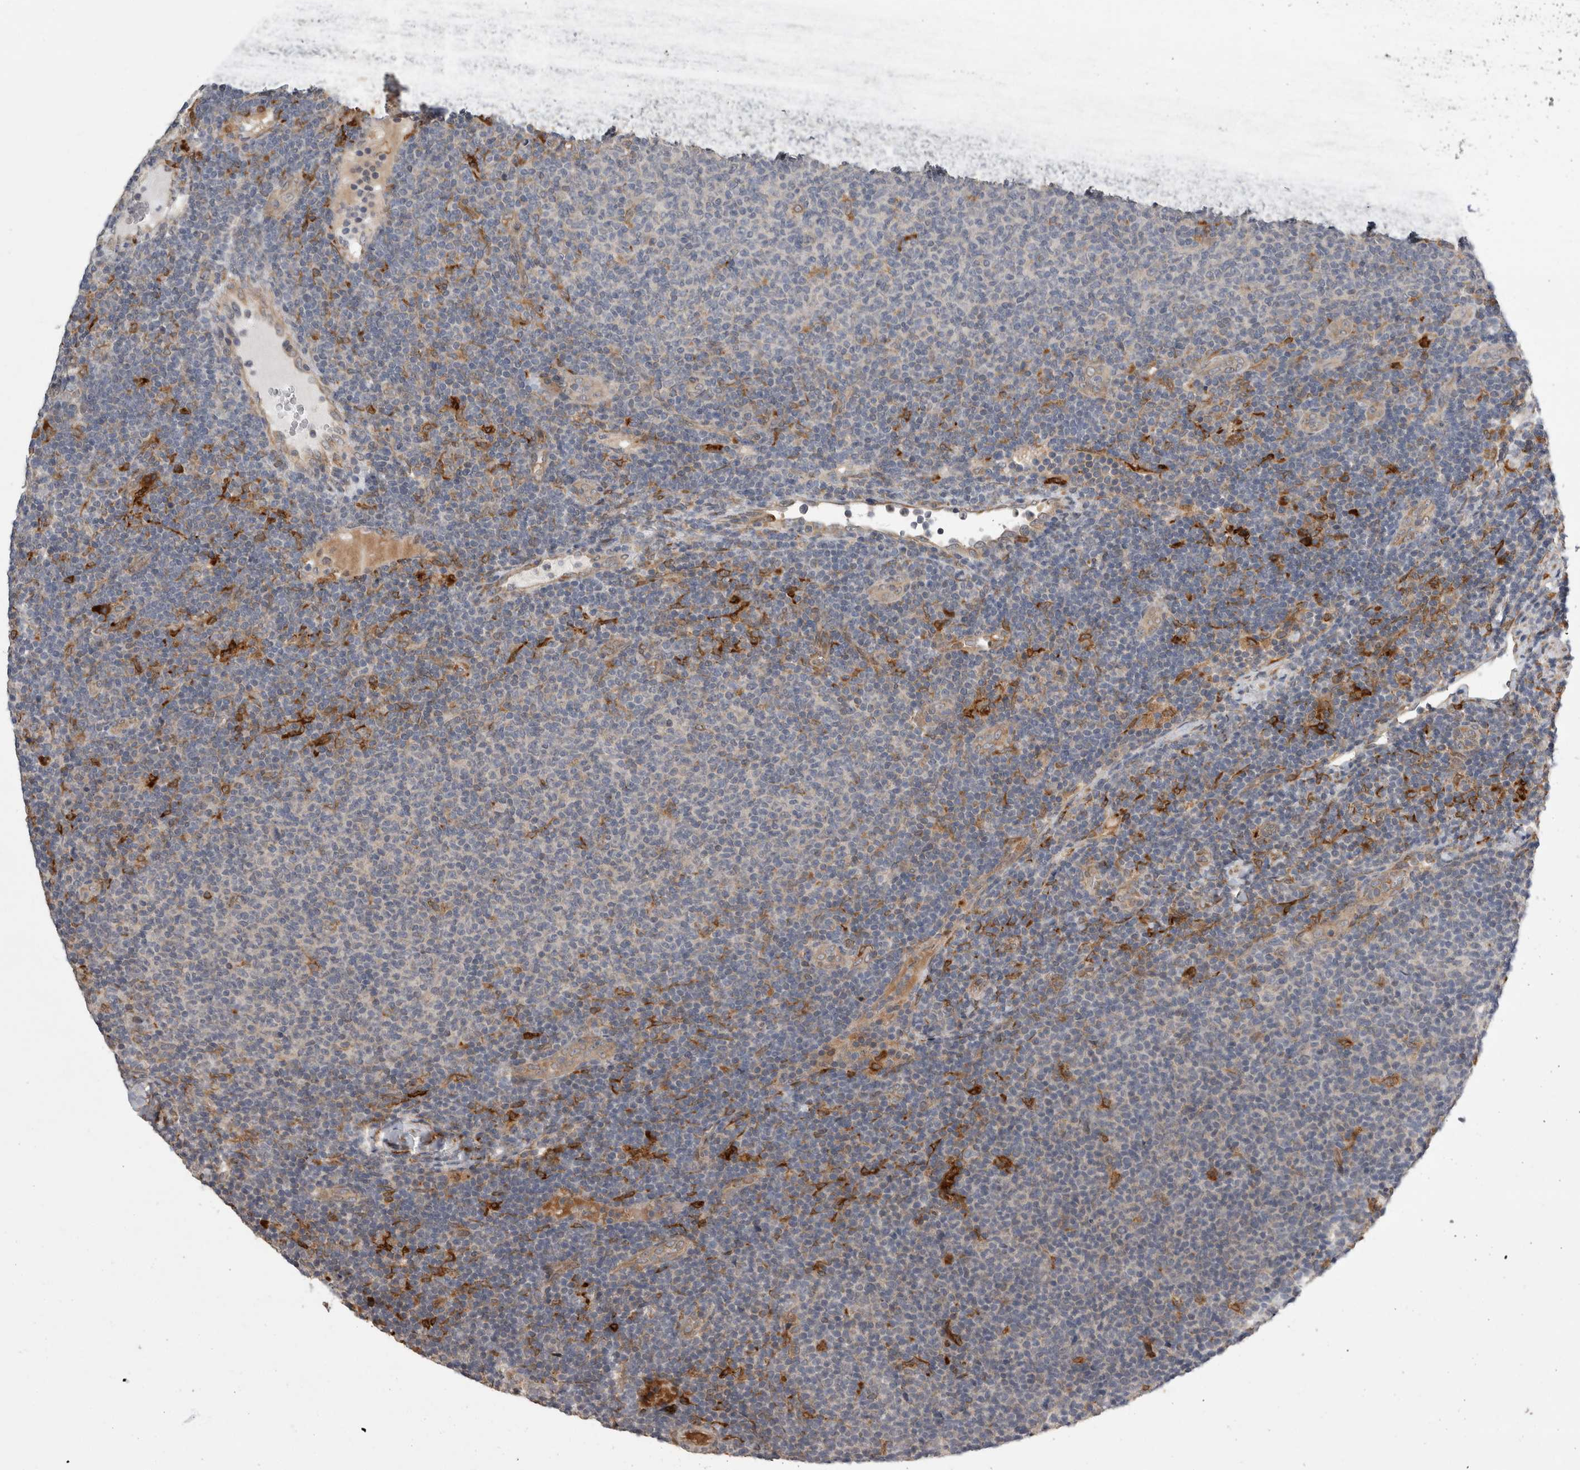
{"staining": {"intensity": "negative", "quantity": "none", "location": "none"}, "tissue": "lymphoma", "cell_type": "Tumor cells", "image_type": "cancer", "snomed": [{"axis": "morphology", "description": "Malignant lymphoma, non-Hodgkin's type, Low grade"}, {"axis": "topography", "description": "Lymph node"}], "caption": "Tumor cells are negative for brown protein staining in low-grade malignant lymphoma, non-Hodgkin's type. (Brightfield microscopy of DAB (3,3'-diaminobenzidine) immunohistochemistry at high magnification).", "gene": "APOL2", "patient": {"sex": "male", "age": 66}}